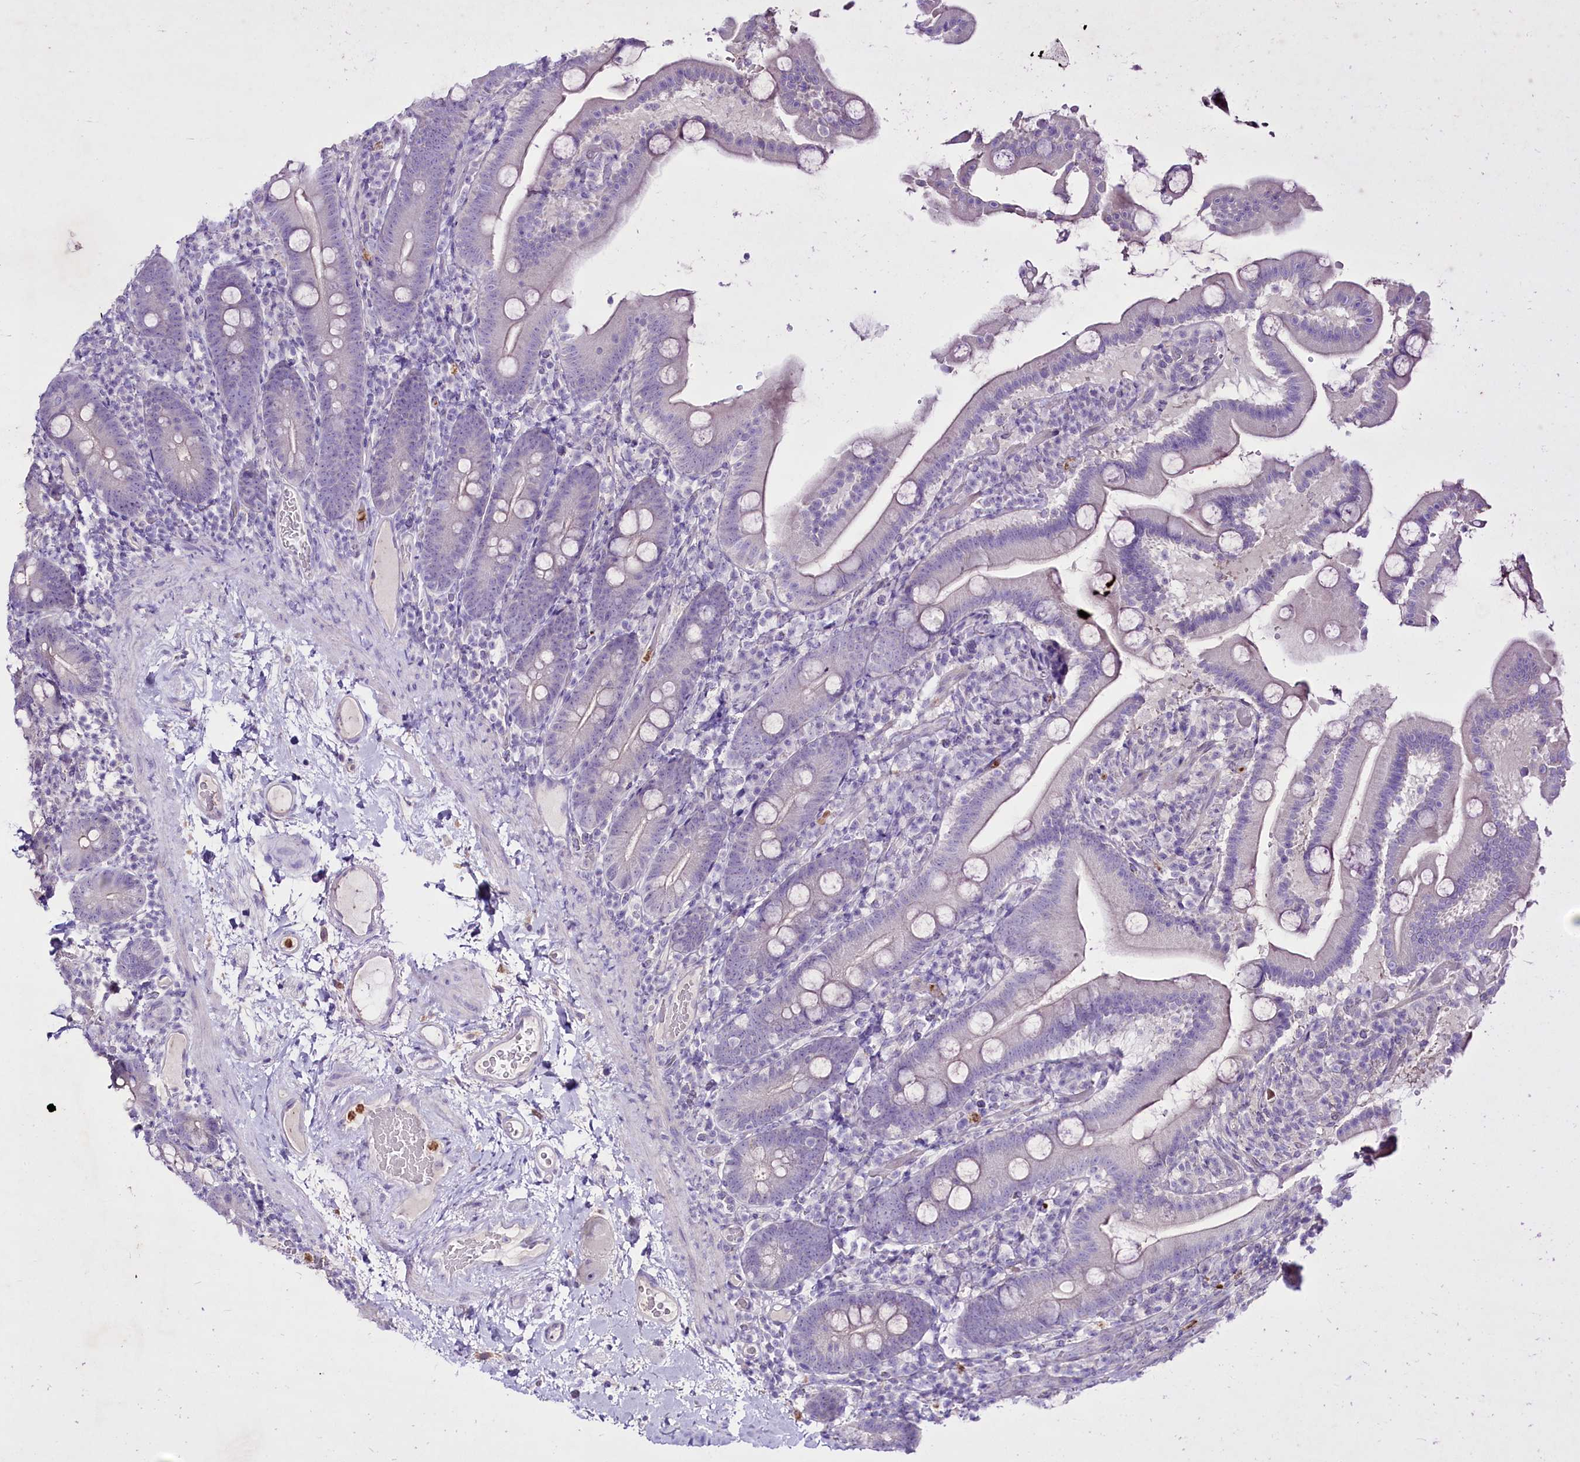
{"staining": {"intensity": "negative", "quantity": "none", "location": "none"}, "tissue": "duodenum", "cell_type": "Glandular cells", "image_type": "normal", "snomed": [{"axis": "morphology", "description": "Normal tissue, NOS"}, {"axis": "topography", "description": "Duodenum"}], "caption": "Immunohistochemistry (IHC) of normal duodenum exhibits no staining in glandular cells. (DAB immunohistochemistry, high magnification).", "gene": "FAM209B", "patient": {"sex": "male", "age": 55}}